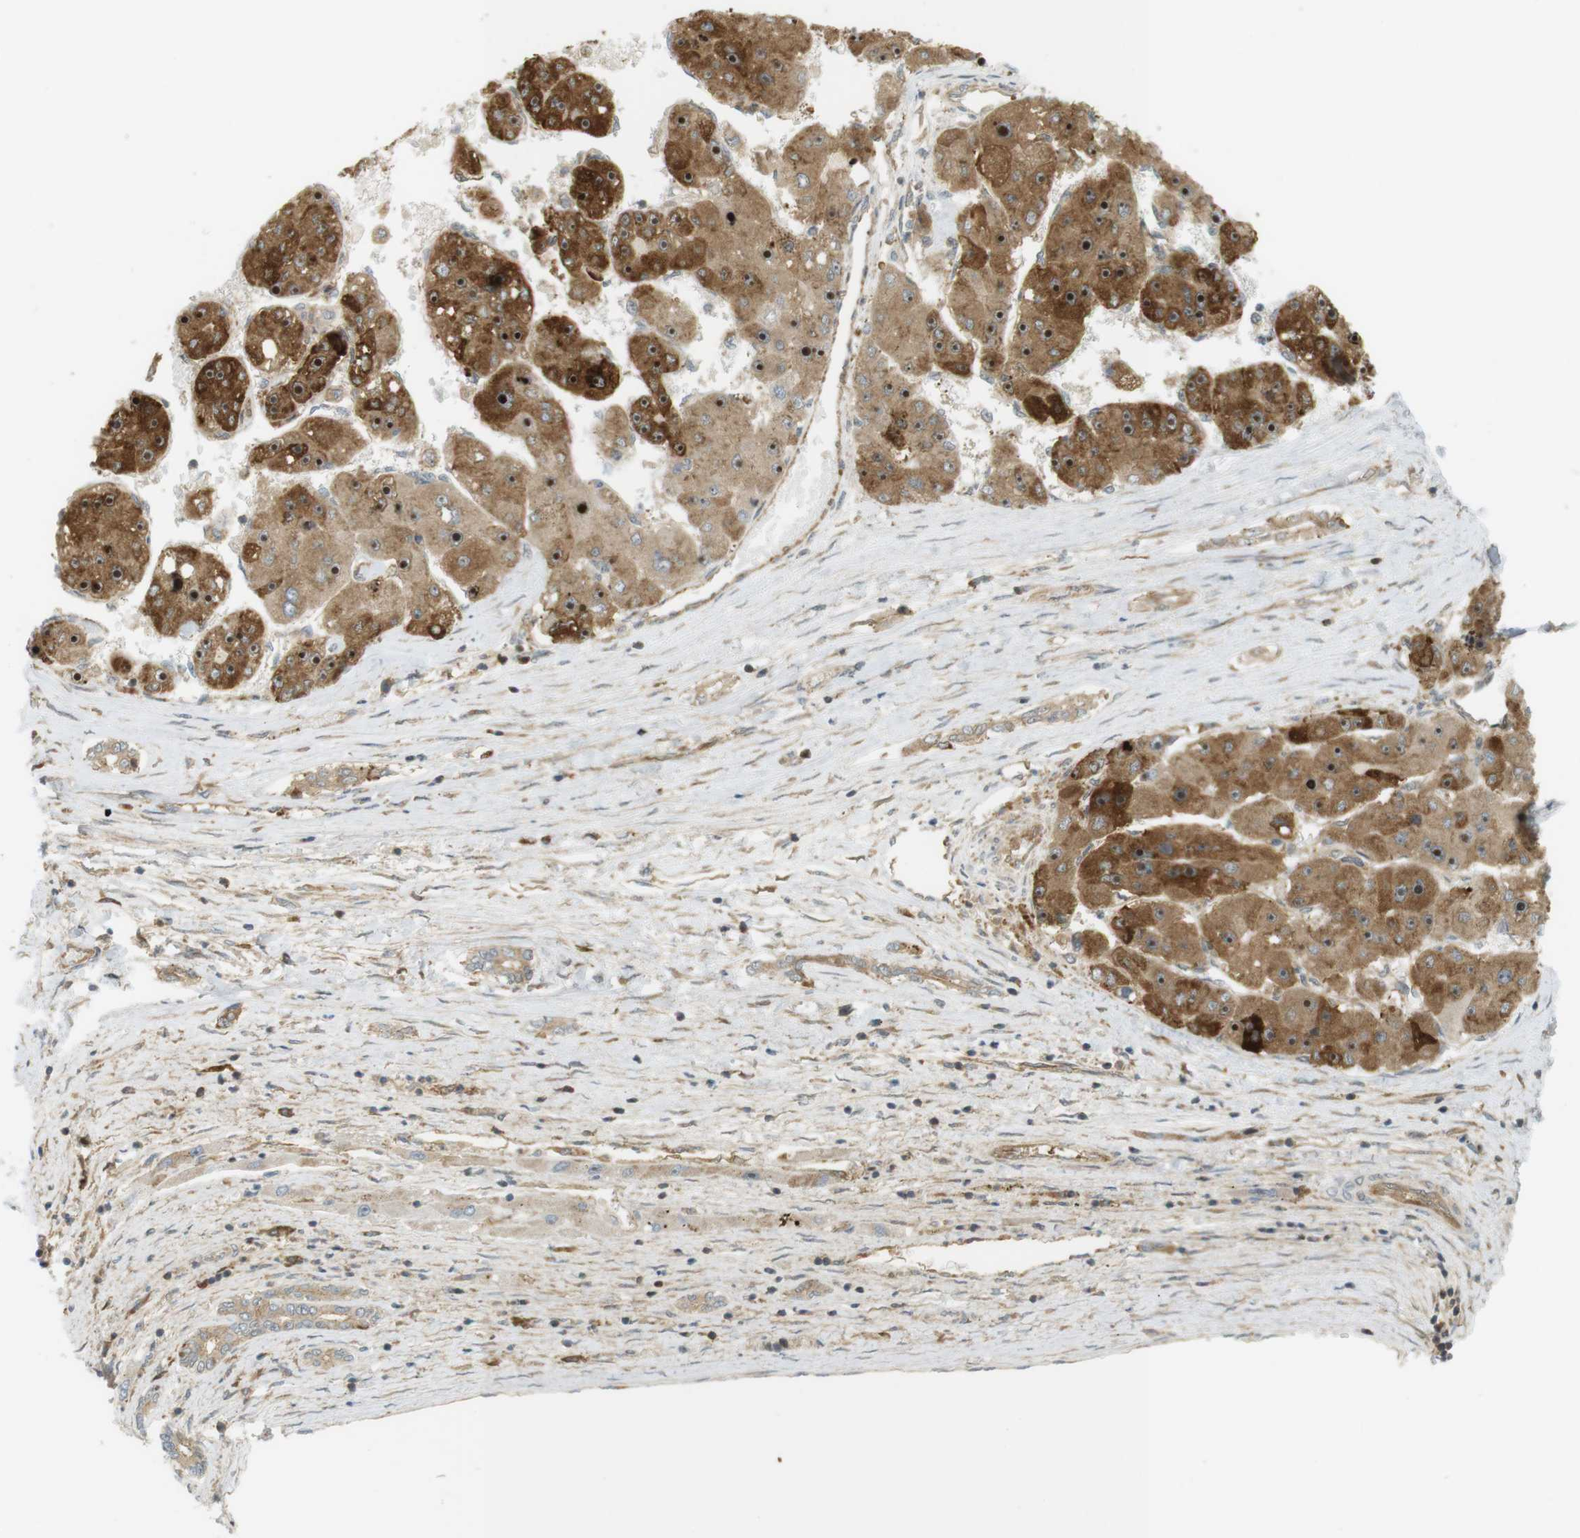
{"staining": {"intensity": "strong", "quantity": ">75%", "location": "cytoplasmic/membranous,nuclear"}, "tissue": "liver cancer", "cell_type": "Tumor cells", "image_type": "cancer", "snomed": [{"axis": "morphology", "description": "Carcinoma, Hepatocellular, NOS"}, {"axis": "topography", "description": "Liver"}], "caption": "Approximately >75% of tumor cells in human liver hepatocellular carcinoma exhibit strong cytoplasmic/membranous and nuclear protein staining as visualized by brown immunohistochemical staining.", "gene": "PA2G4", "patient": {"sex": "female", "age": 61}}